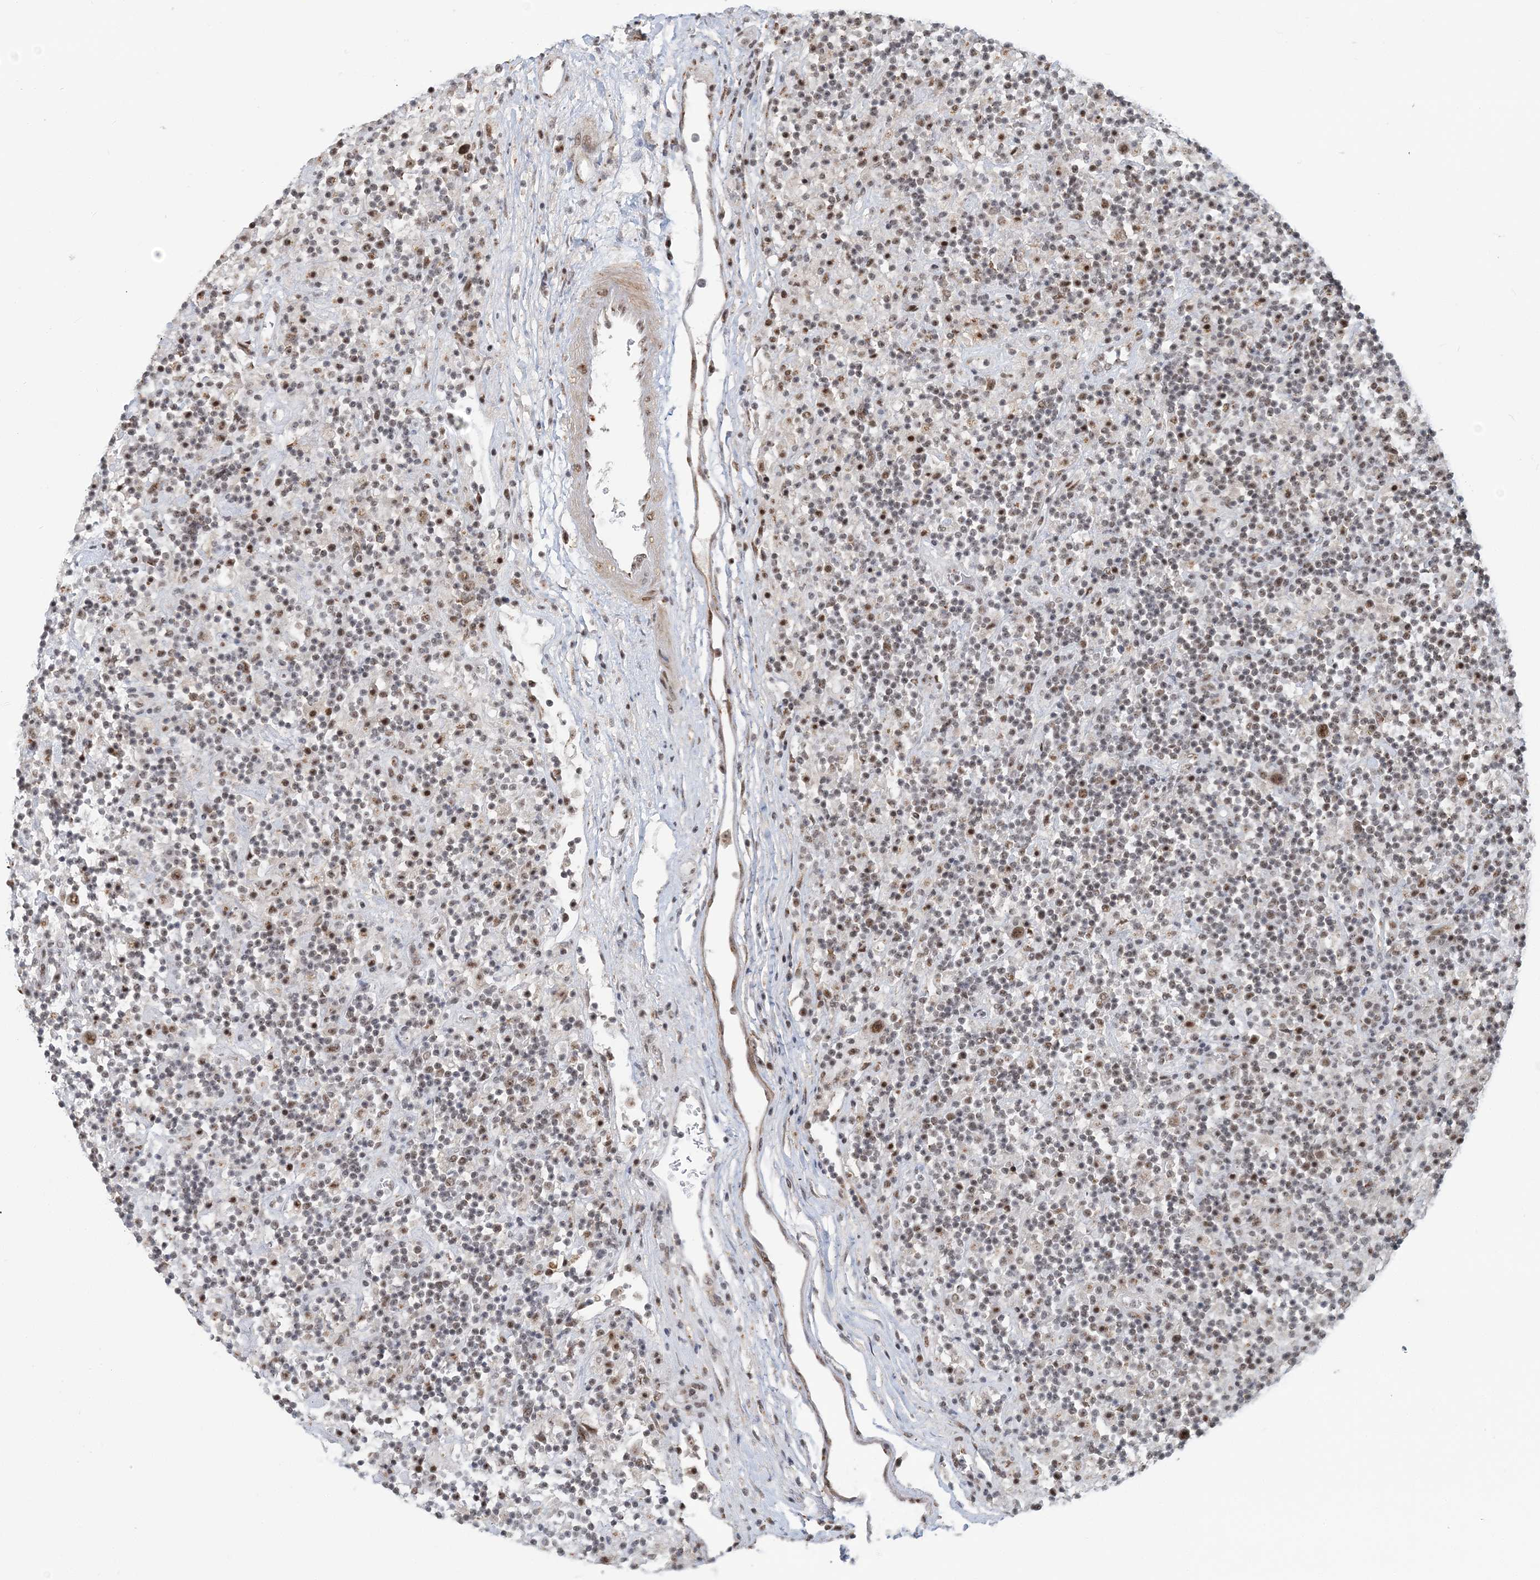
{"staining": {"intensity": "moderate", "quantity": ">75%", "location": "nuclear"}, "tissue": "lymphoma", "cell_type": "Tumor cells", "image_type": "cancer", "snomed": [{"axis": "morphology", "description": "Hodgkin's disease, NOS"}, {"axis": "topography", "description": "Lymph node"}], "caption": "Moderate nuclear staining is identified in approximately >75% of tumor cells in lymphoma. (IHC, brightfield microscopy, high magnification).", "gene": "PLRG1", "patient": {"sex": "male", "age": 70}}